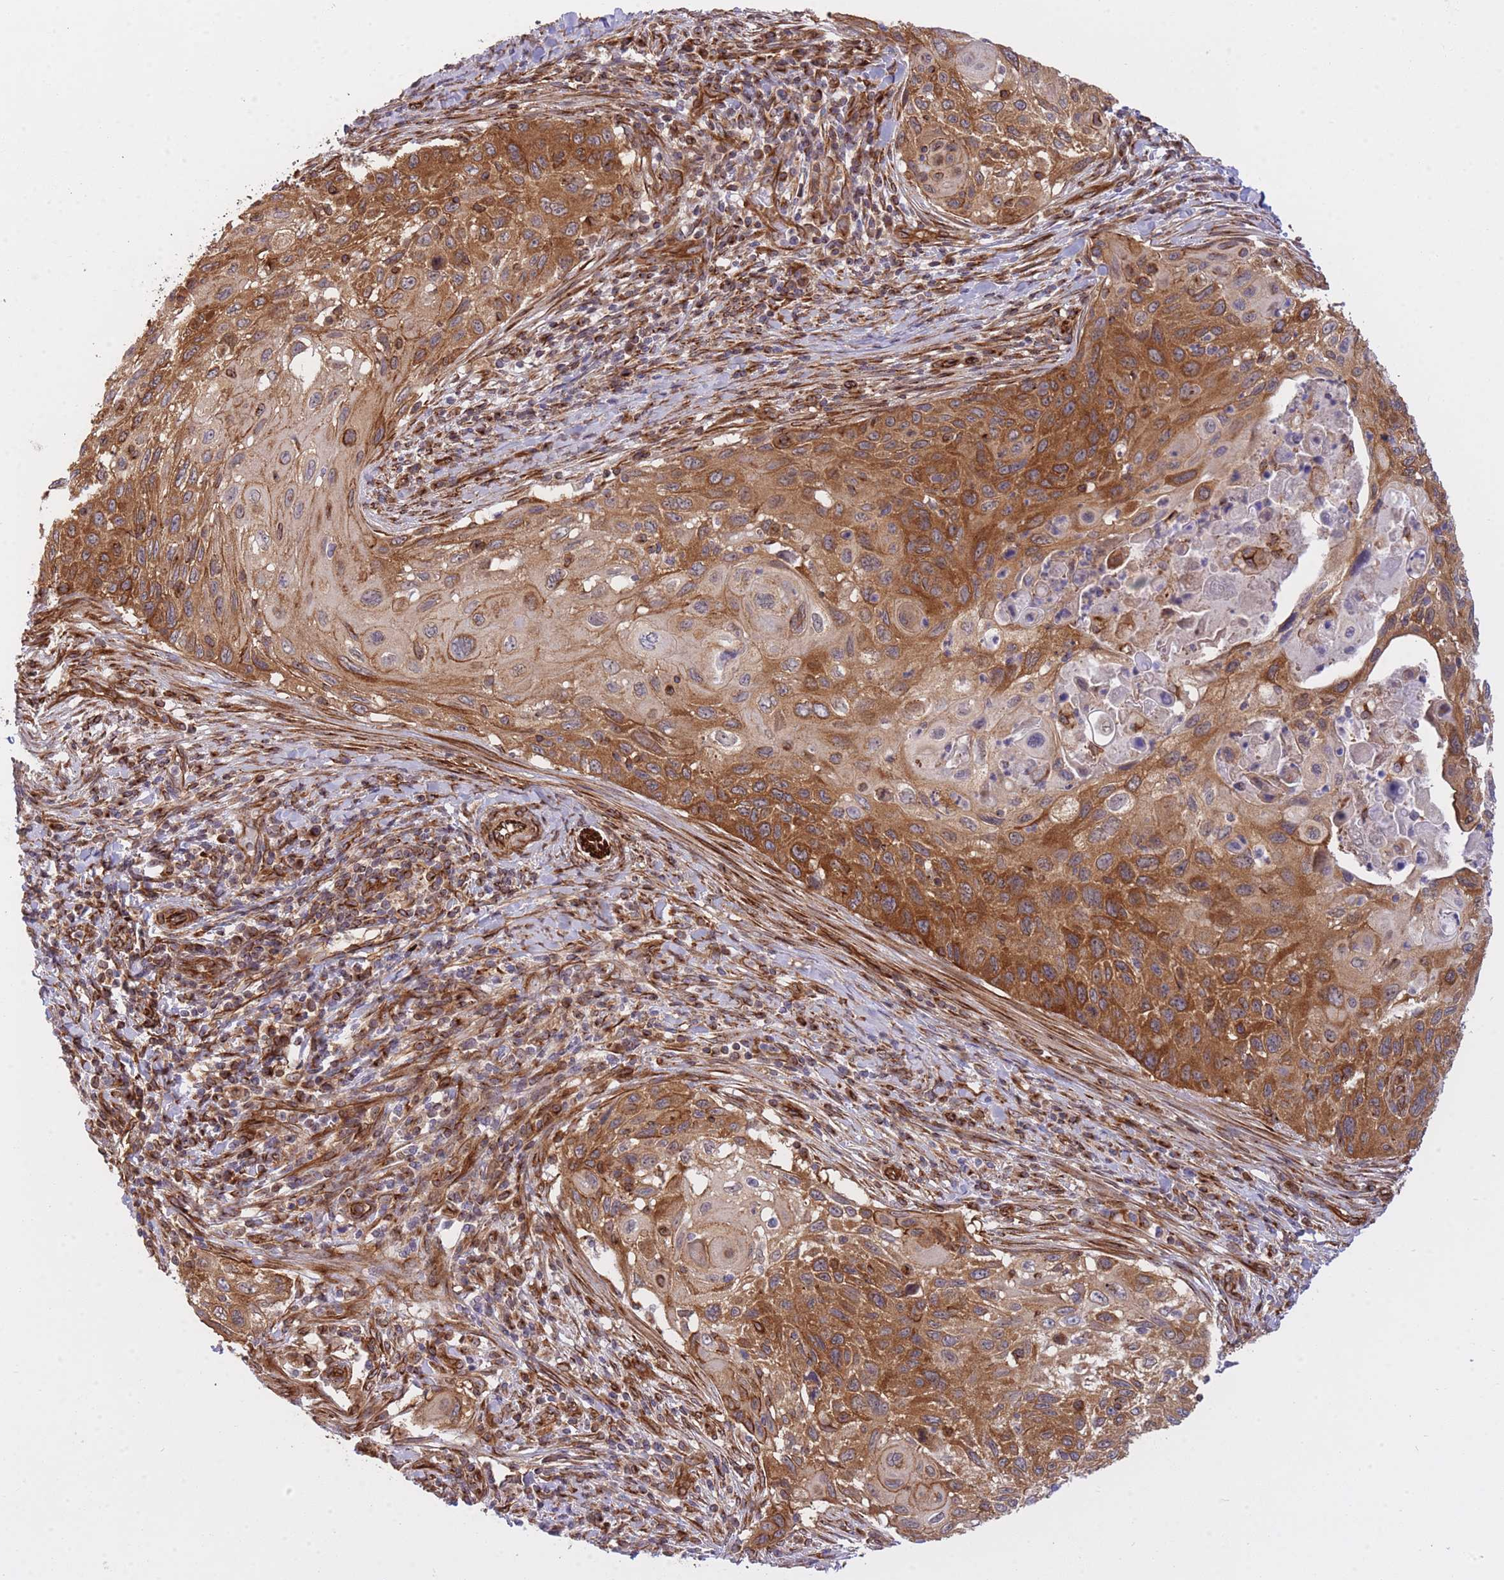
{"staining": {"intensity": "strong", "quantity": ">75%", "location": "cytoplasmic/membranous"}, "tissue": "cervical cancer", "cell_type": "Tumor cells", "image_type": "cancer", "snomed": [{"axis": "morphology", "description": "Squamous cell carcinoma, NOS"}, {"axis": "topography", "description": "Cervix"}], "caption": "Immunohistochemical staining of human cervical cancer (squamous cell carcinoma) reveals high levels of strong cytoplasmic/membranous protein expression in about >75% of tumor cells.", "gene": "EXOSC8", "patient": {"sex": "female", "age": 70}}